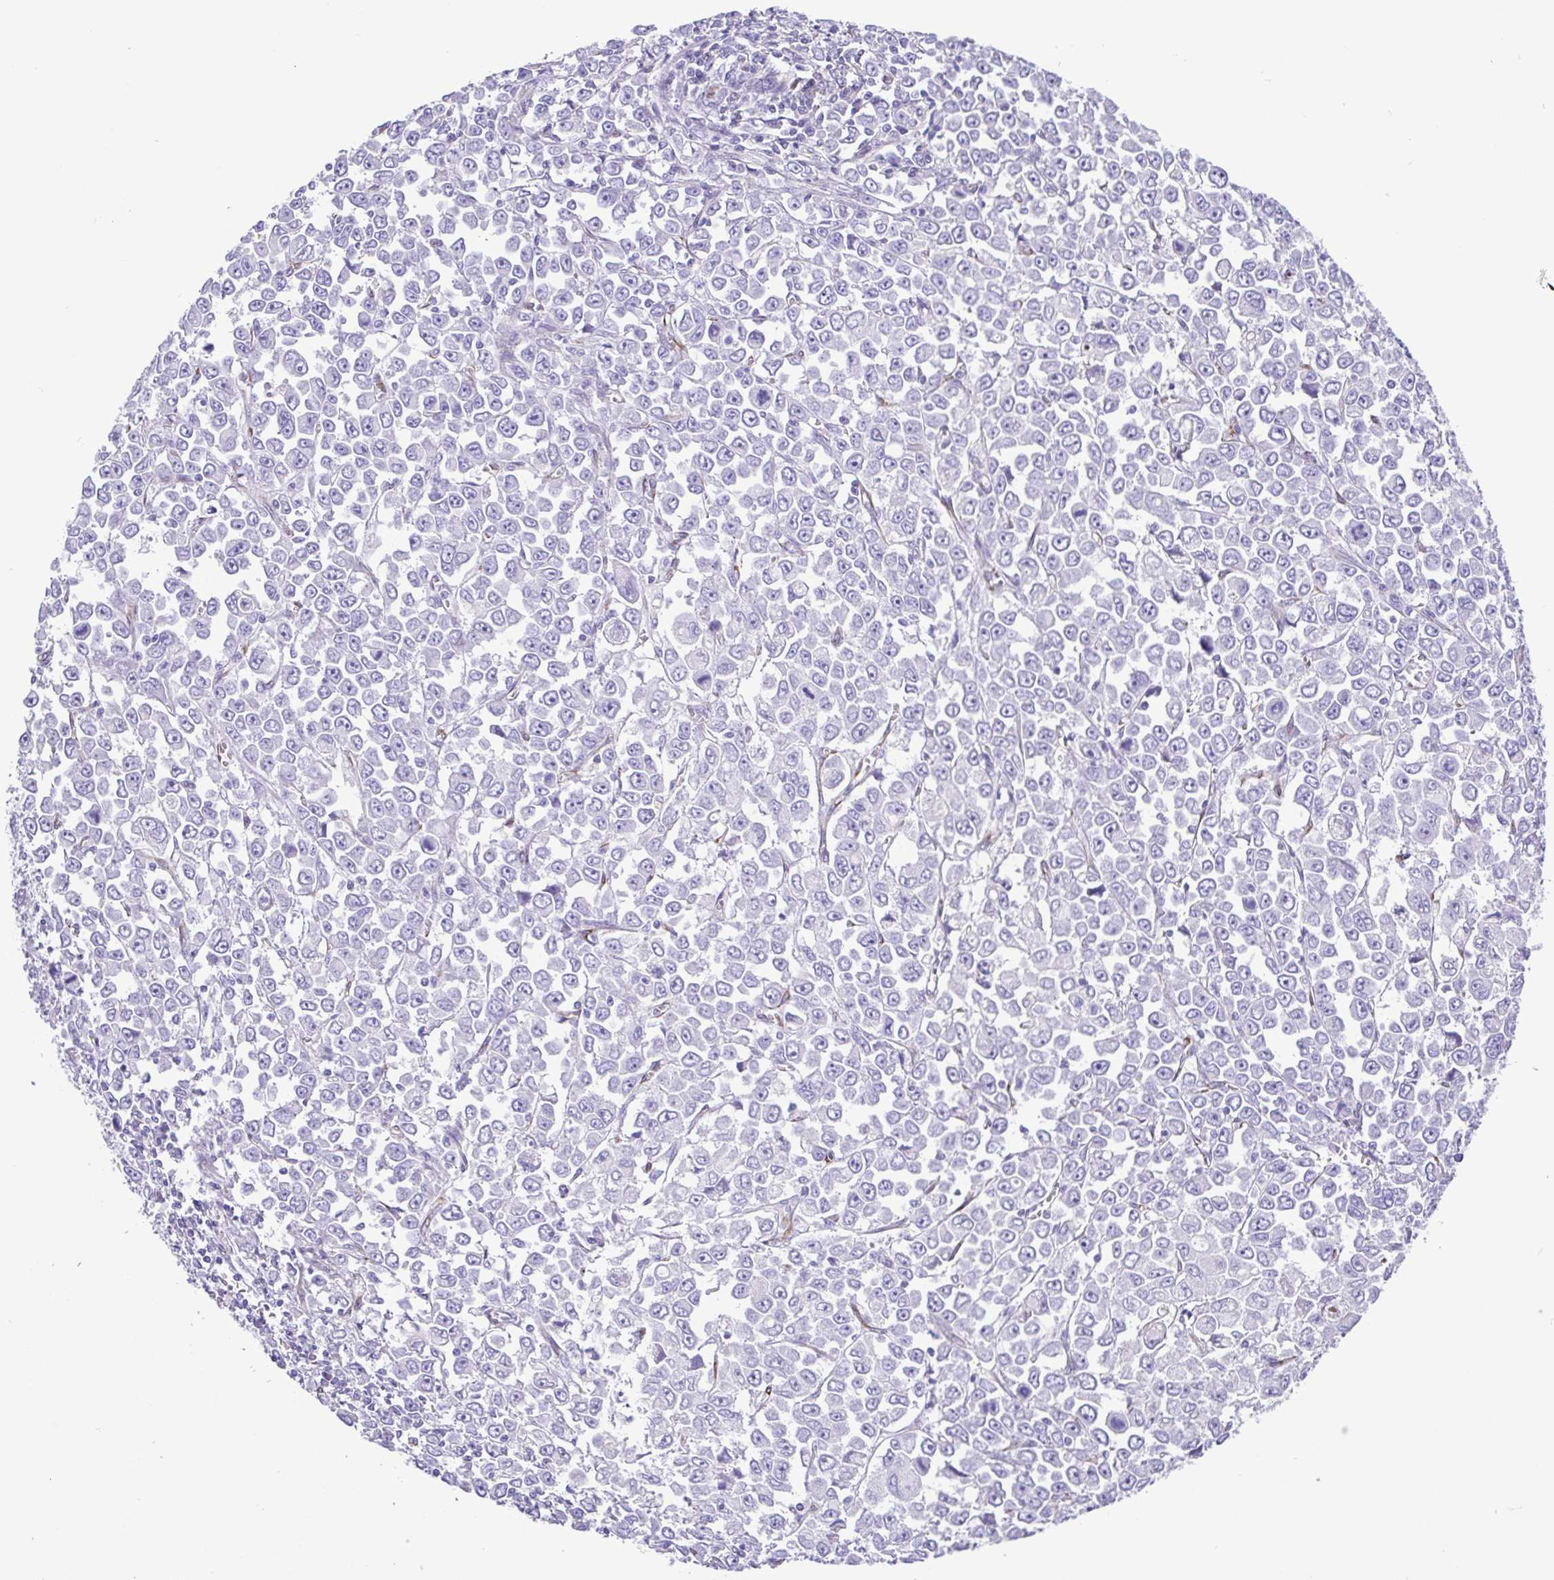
{"staining": {"intensity": "negative", "quantity": "none", "location": "none"}, "tissue": "stomach cancer", "cell_type": "Tumor cells", "image_type": "cancer", "snomed": [{"axis": "morphology", "description": "Adenocarcinoma, NOS"}, {"axis": "topography", "description": "Stomach, upper"}], "caption": "This is a histopathology image of IHC staining of adenocarcinoma (stomach), which shows no expression in tumor cells.", "gene": "FLT1", "patient": {"sex": "male", "age": 70}}